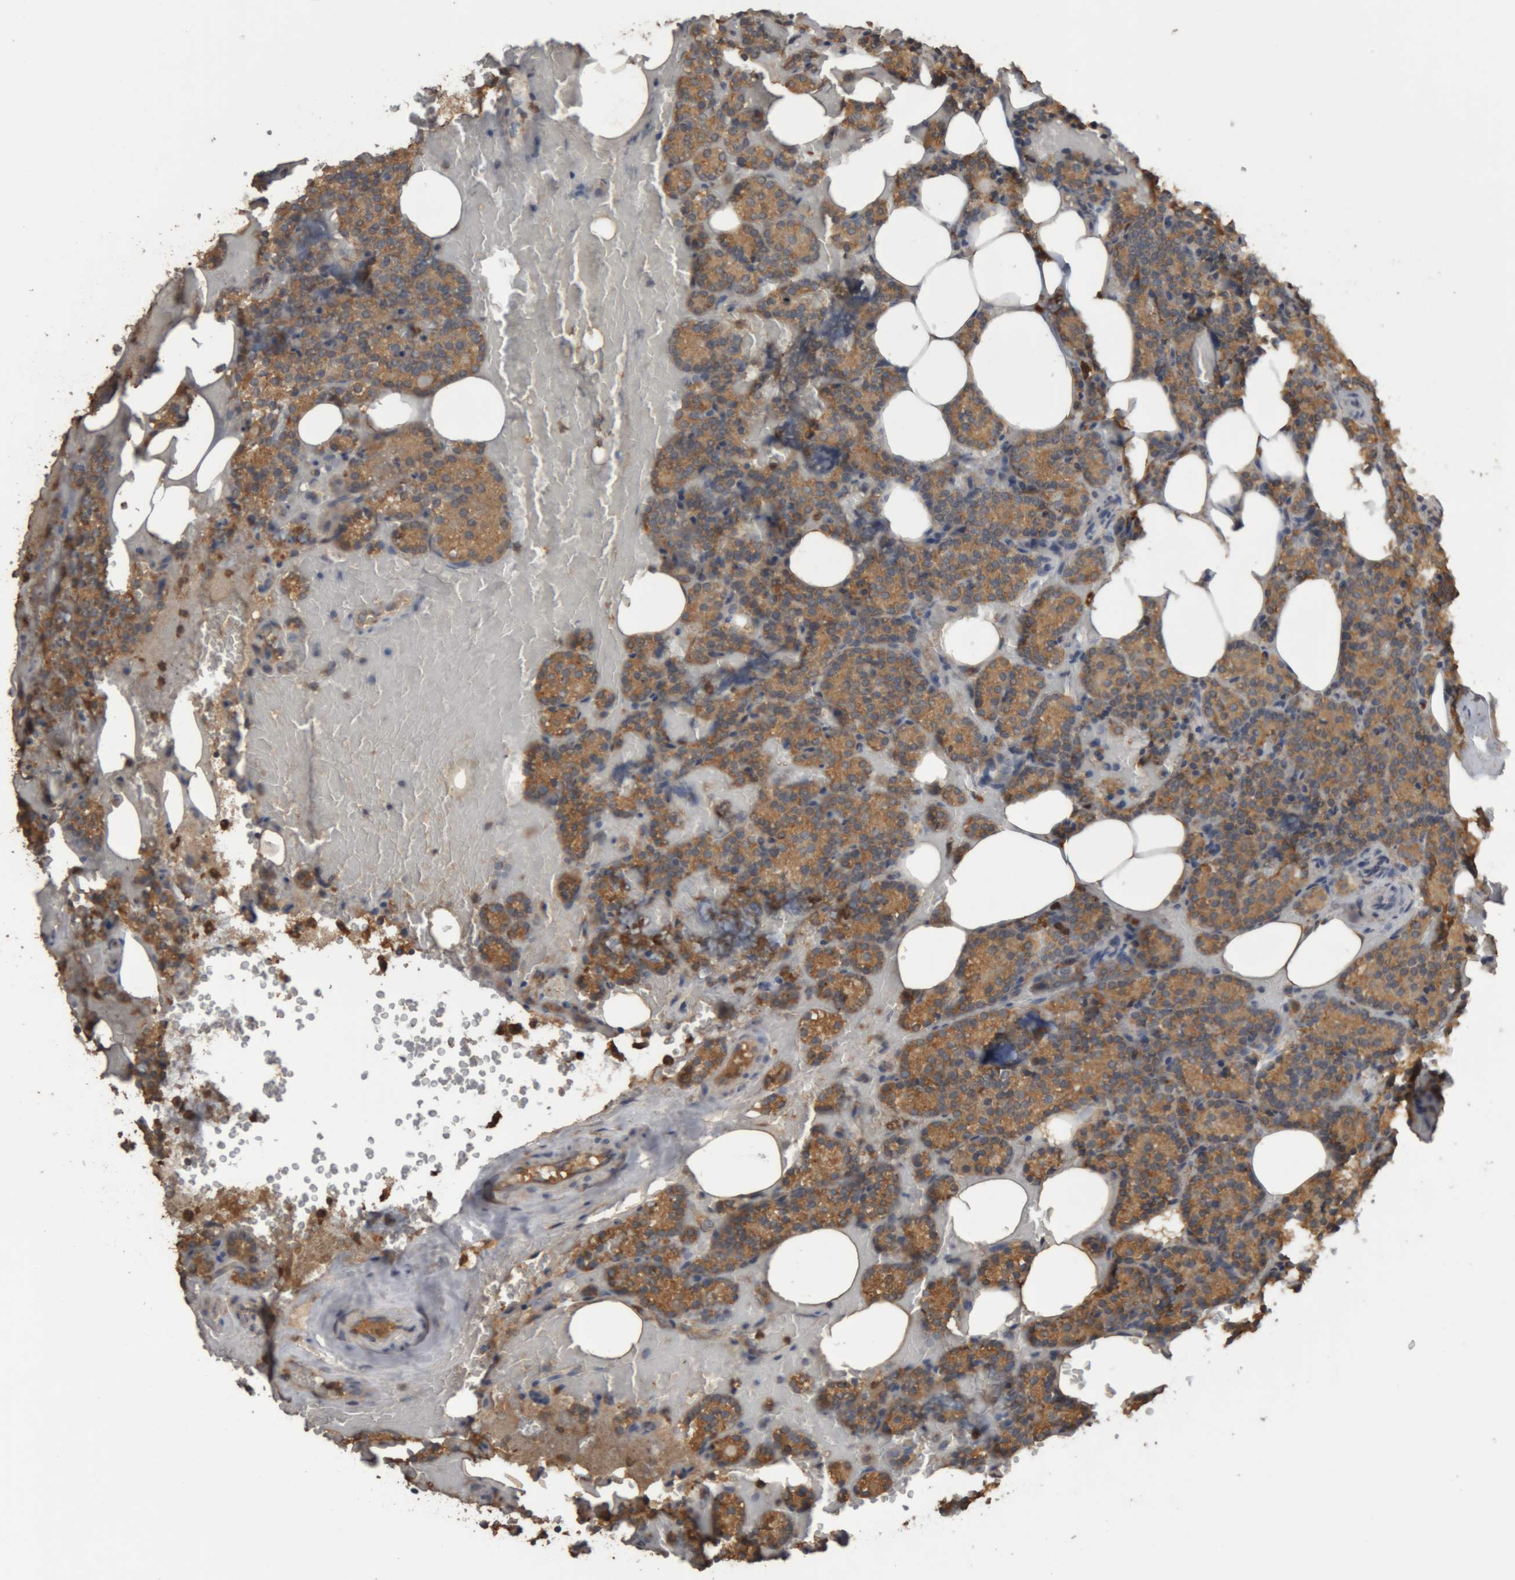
{"staining": {"intensity": "moderate", "quantity": ">75%", "location": "cytoplasmic/membranous"}, "tissue": "parathyroid gland", "cell_type": "Glandular cells", "image_type": "normal", "snomed": [{"axis": "morphology", "description": "Normal tissue, NOS"}, {"axis": "topography", "description": "Parathyroid gland"}], "caption": "DAB (3,3'-diaminobenzidine) immunohistochemical staining of unremarkable human parathyroid gland exhibits moderate cytoplasmic/membranous protein staining in about >75% of glandular cells.", "gene": "TMED7", "patient": {"sex": "female", "age": 78}}